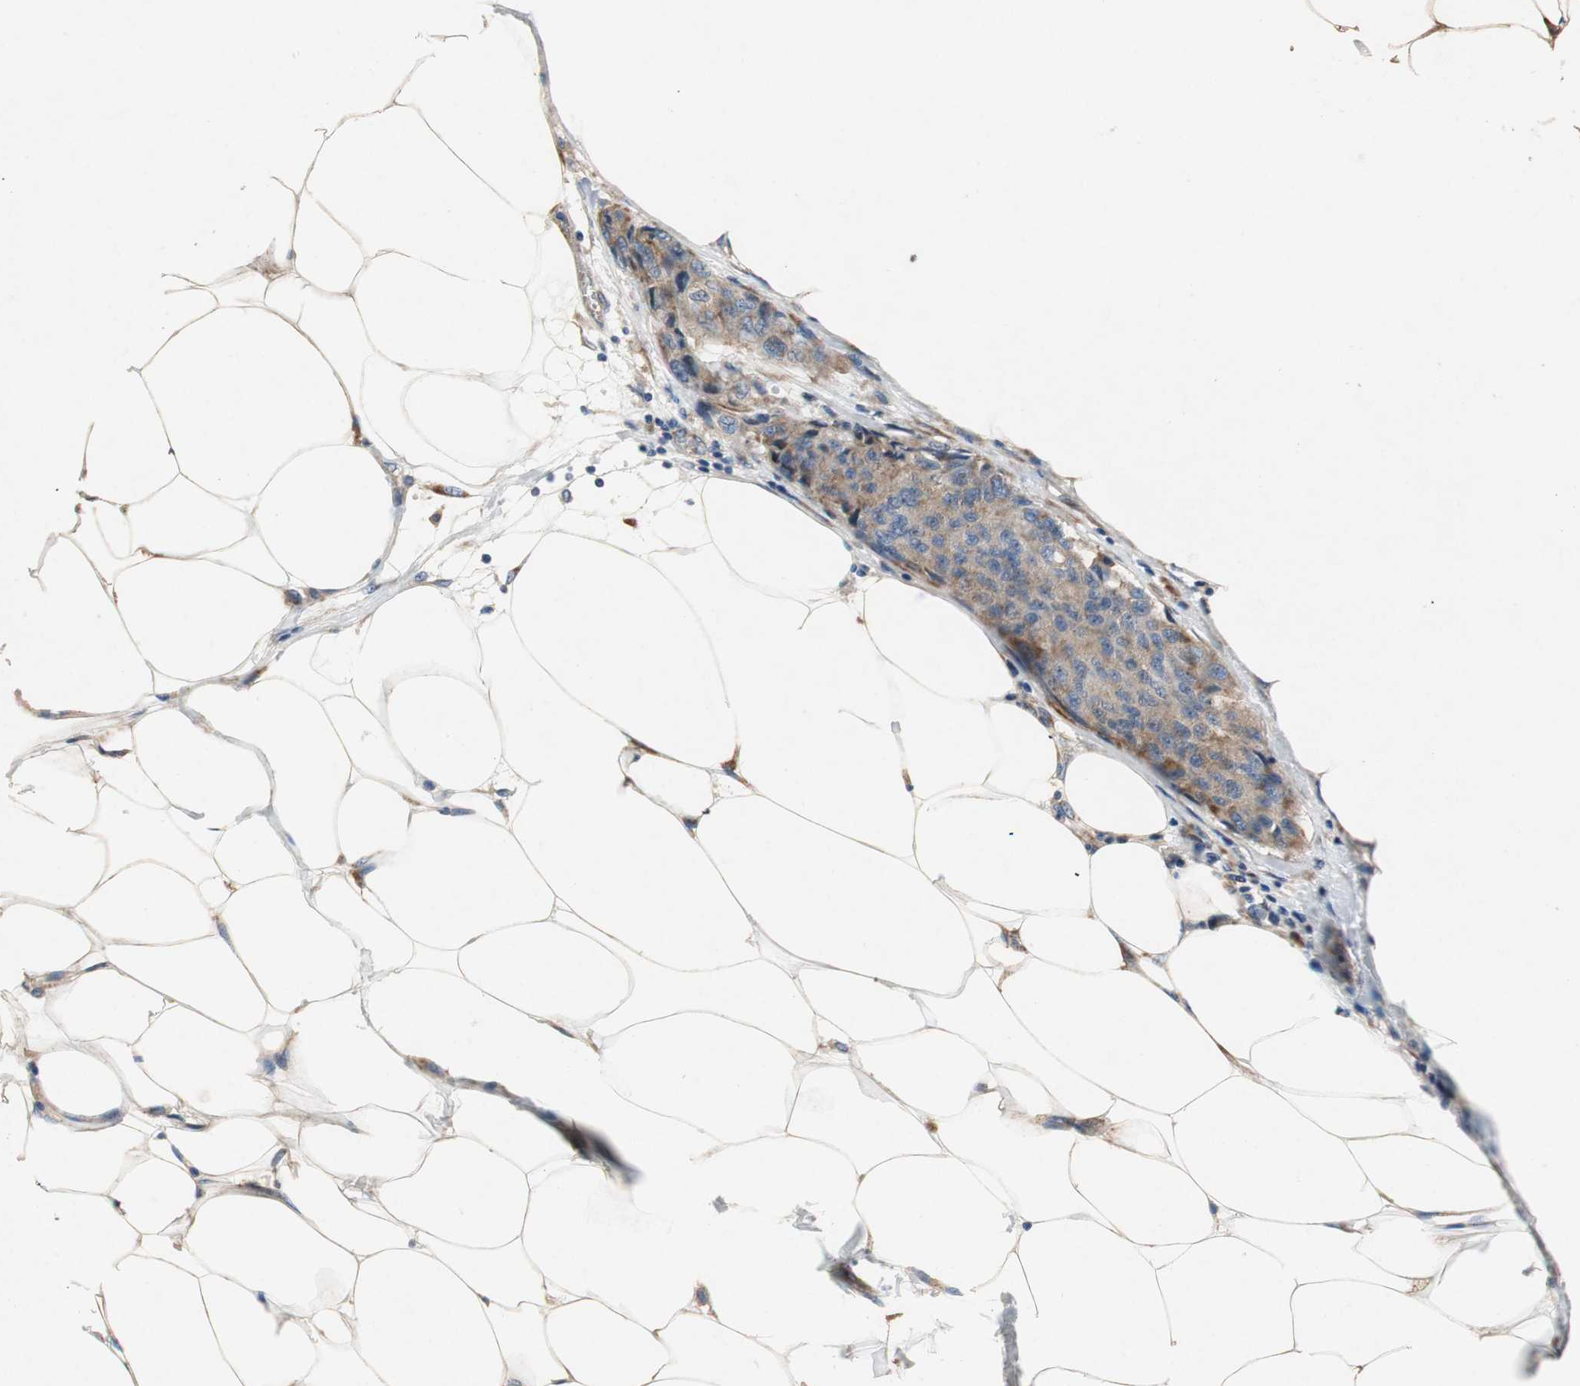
{"staining": {"intensity": "moderate", "quantity": ">75%", "location": "cytoplasmic/membranous"}, "tissue": "breast cancer", "cell_type": "Tumor cells", "image_type": "cancer", "snomed": [{"axis": "morphology", "description": "Duct carcinoma"}, {"axis": "topography", "description": "Breast"}], "caption": "Immunohistochemical staining of human breast infiltrating ductal carcinoma shows moderate cytoplasmic/membranous protein staining in about >75% of tumor cells.", "gene": "RPL35", "patient": {"sex": "female", "age": 80}}